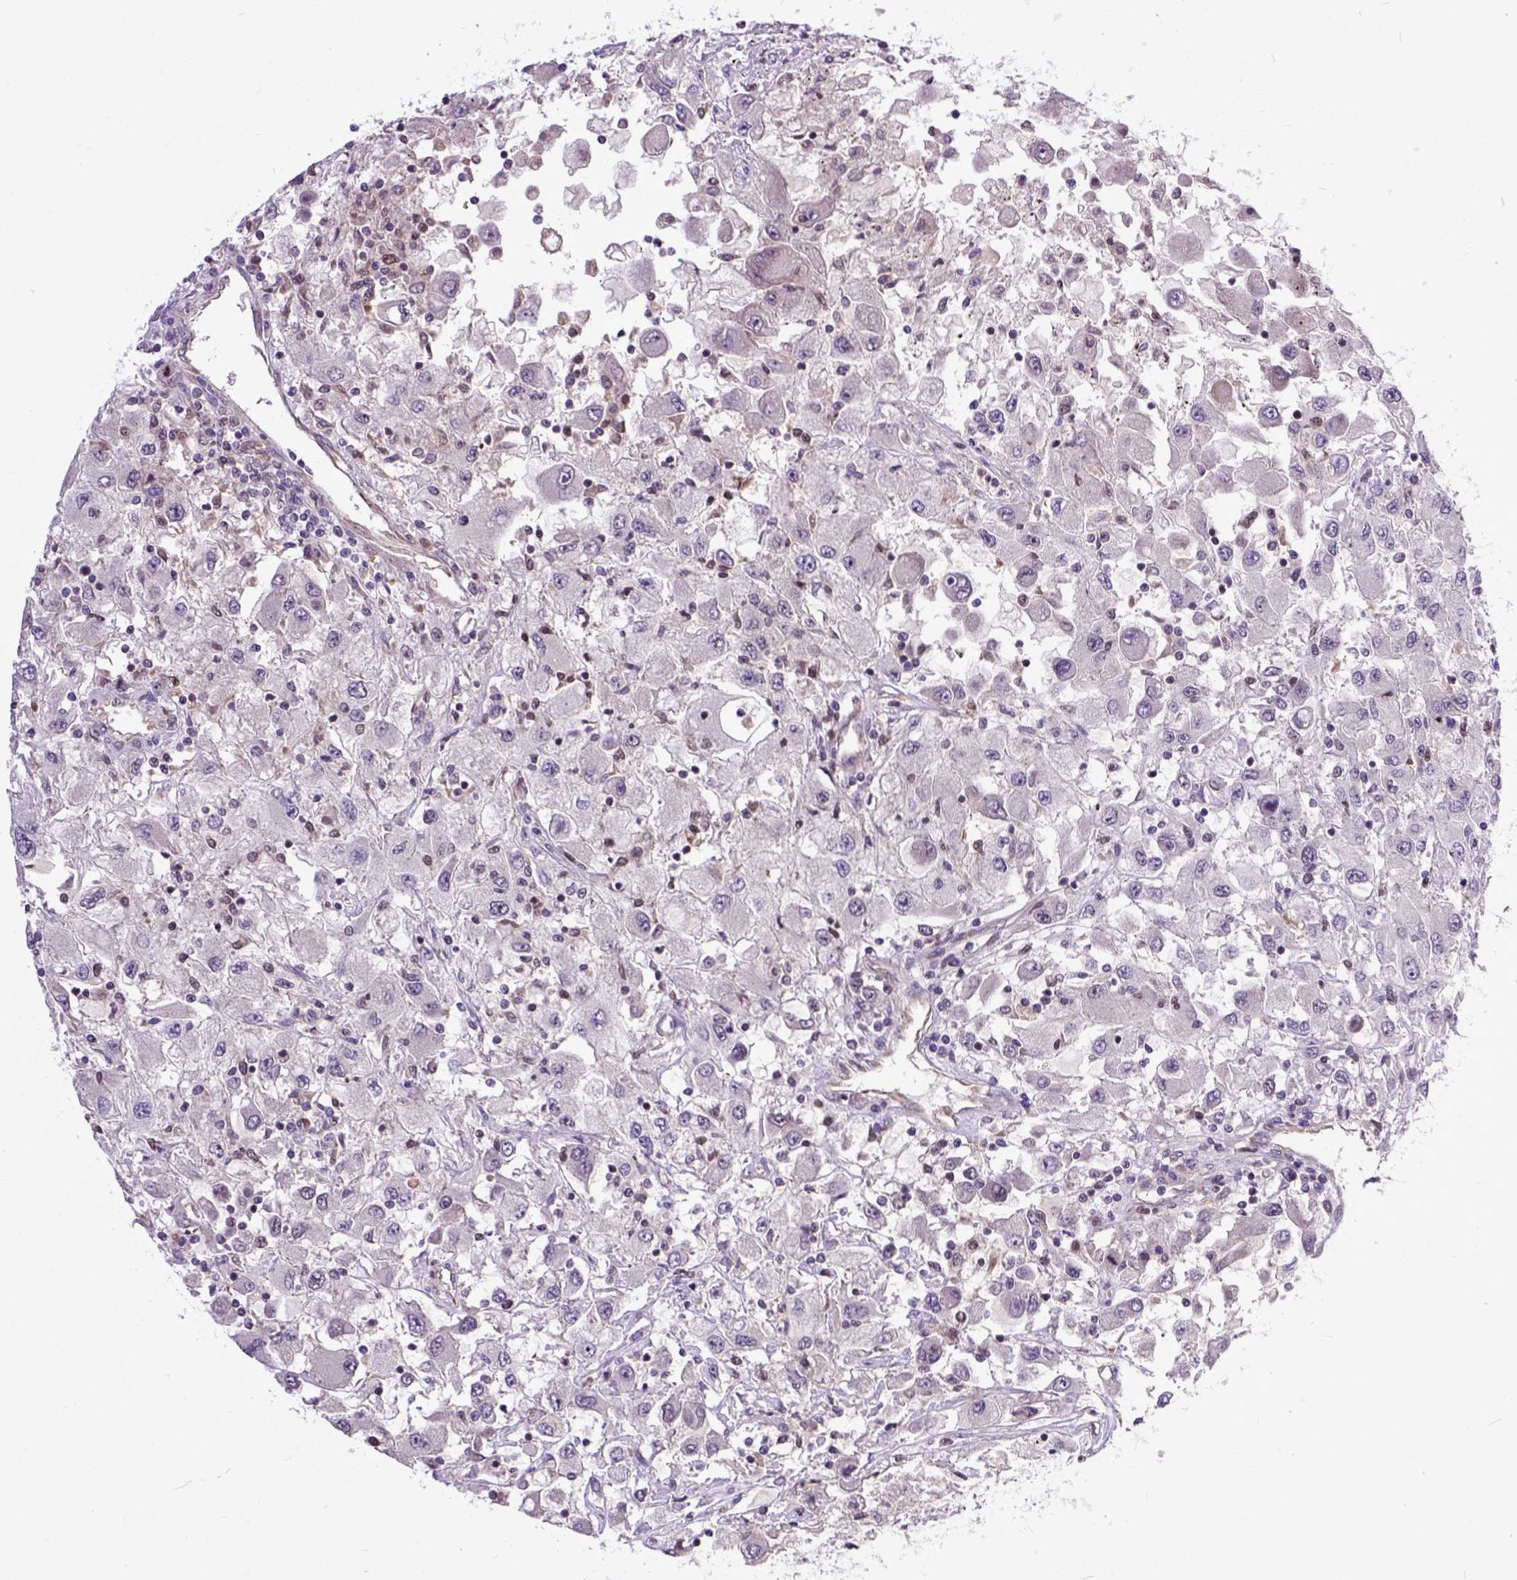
{"staining": {"intensity": "negative", "quantity": "none", "location": "none"}, "tissue": "renal cancer", "cell_type": "Tumor cells", "image_type": "cancer", "snomed": [{"axis": "morphology", "description": "Adenocarcinoma, NOS"}, {"axis": "topography", "description": "Kidney"}], "caption": "Tumor cells are negative for brown protein staining in adenocarcinoma (renal).", "gene": "RCC2", "patient": {"sex": "female", "age": 67}}